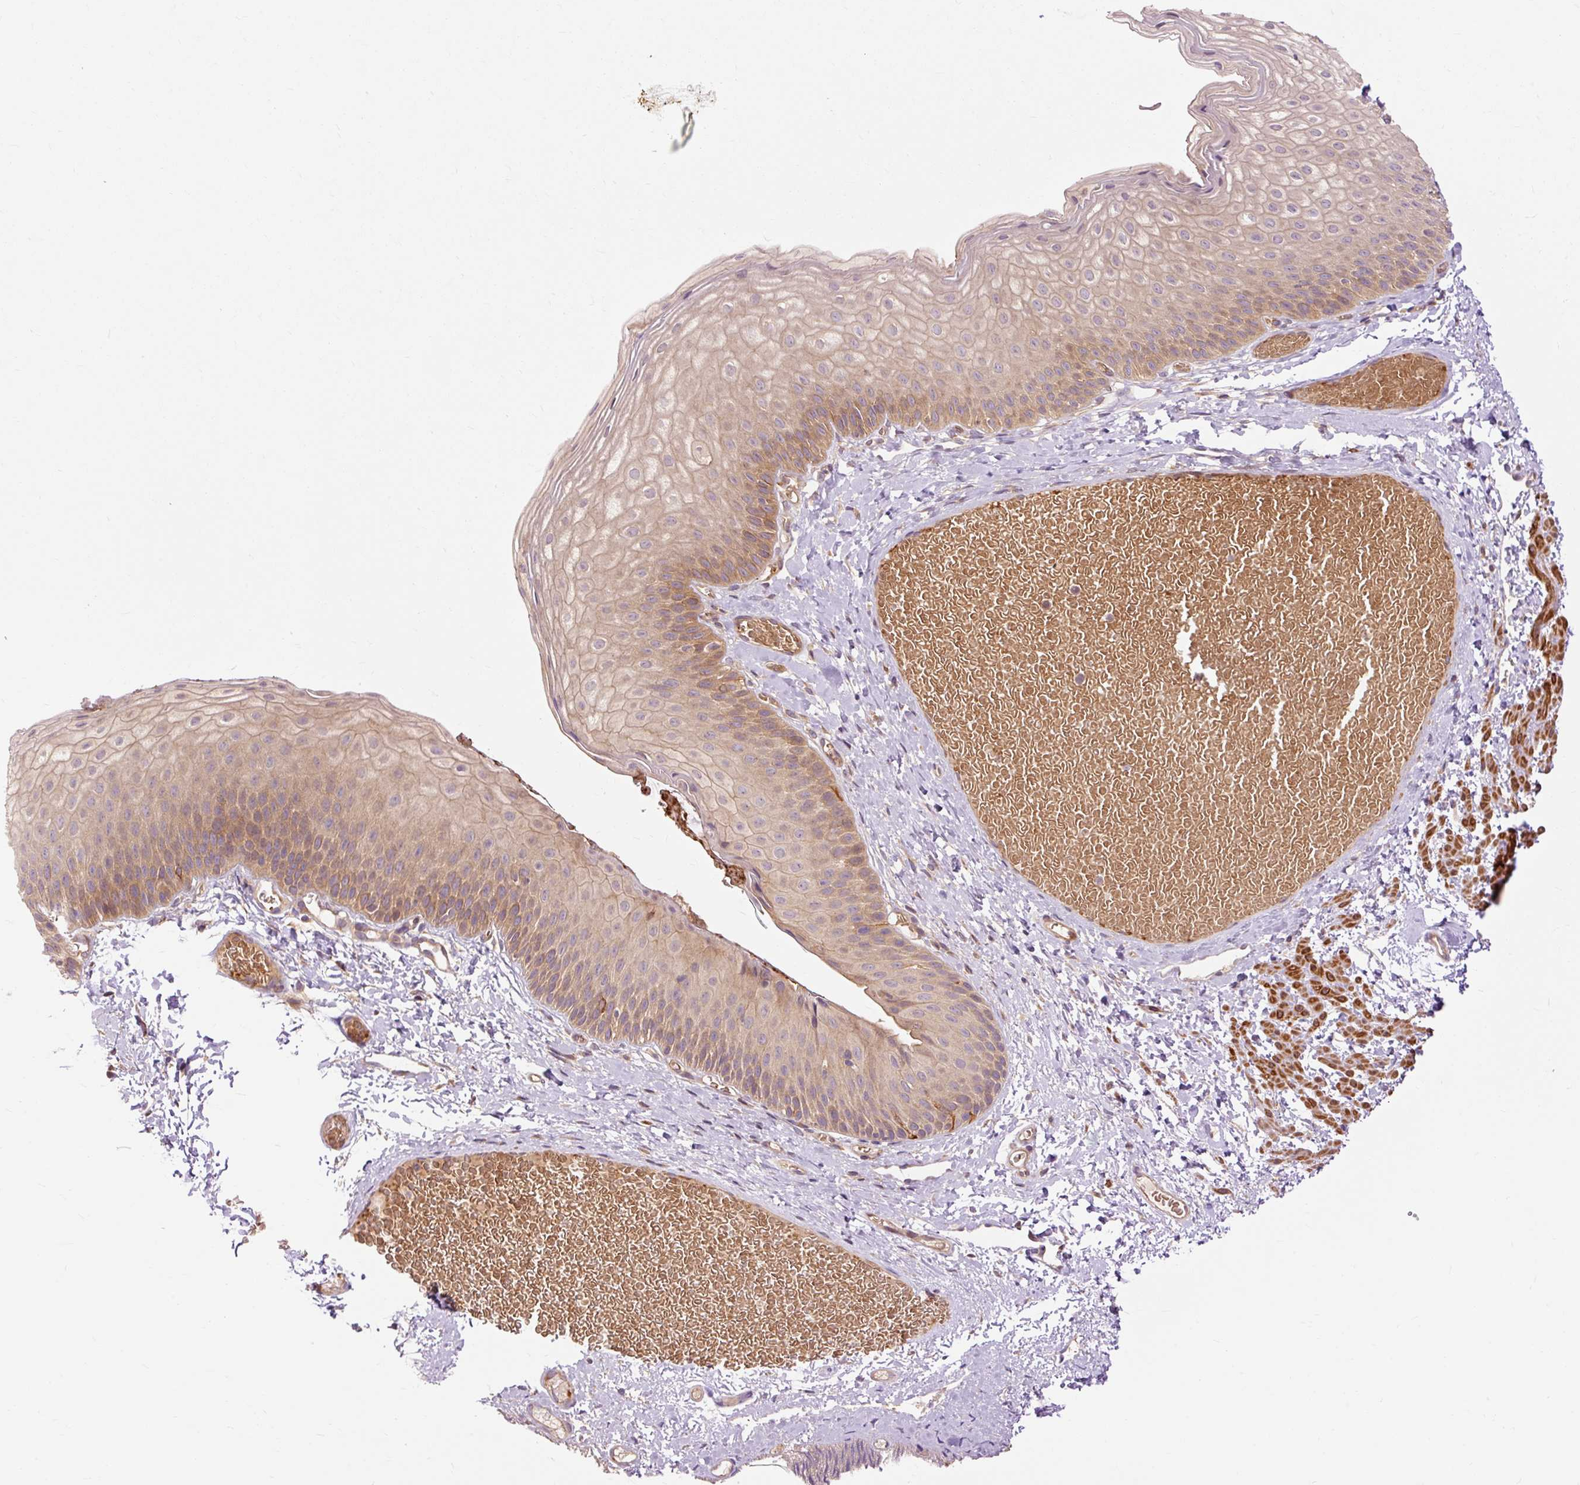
{"staining": {"intensity": "moderate", "quantity": "25%-75%", "location": "cytoplasmic/membranous"}, "tissue": "skin", "cell_type": "Epidermal cells", "image_type": "normal", "snomed": [{"axis": "morphology", "description": "Normal tissue, NOS"}, {"axis": "topography", "description": "Anal"}], "caption": "This image reveals unremarkable skin stained with immunohistochemistry (IHC) to label a protein in brown. The cytoplasmic/membranous of epidermal cells show moderate positivity for the protein. Nuclei are counter-stained blue.", "gene": "RIPOR3", "patient": {"sex": "female", "age": 40}}